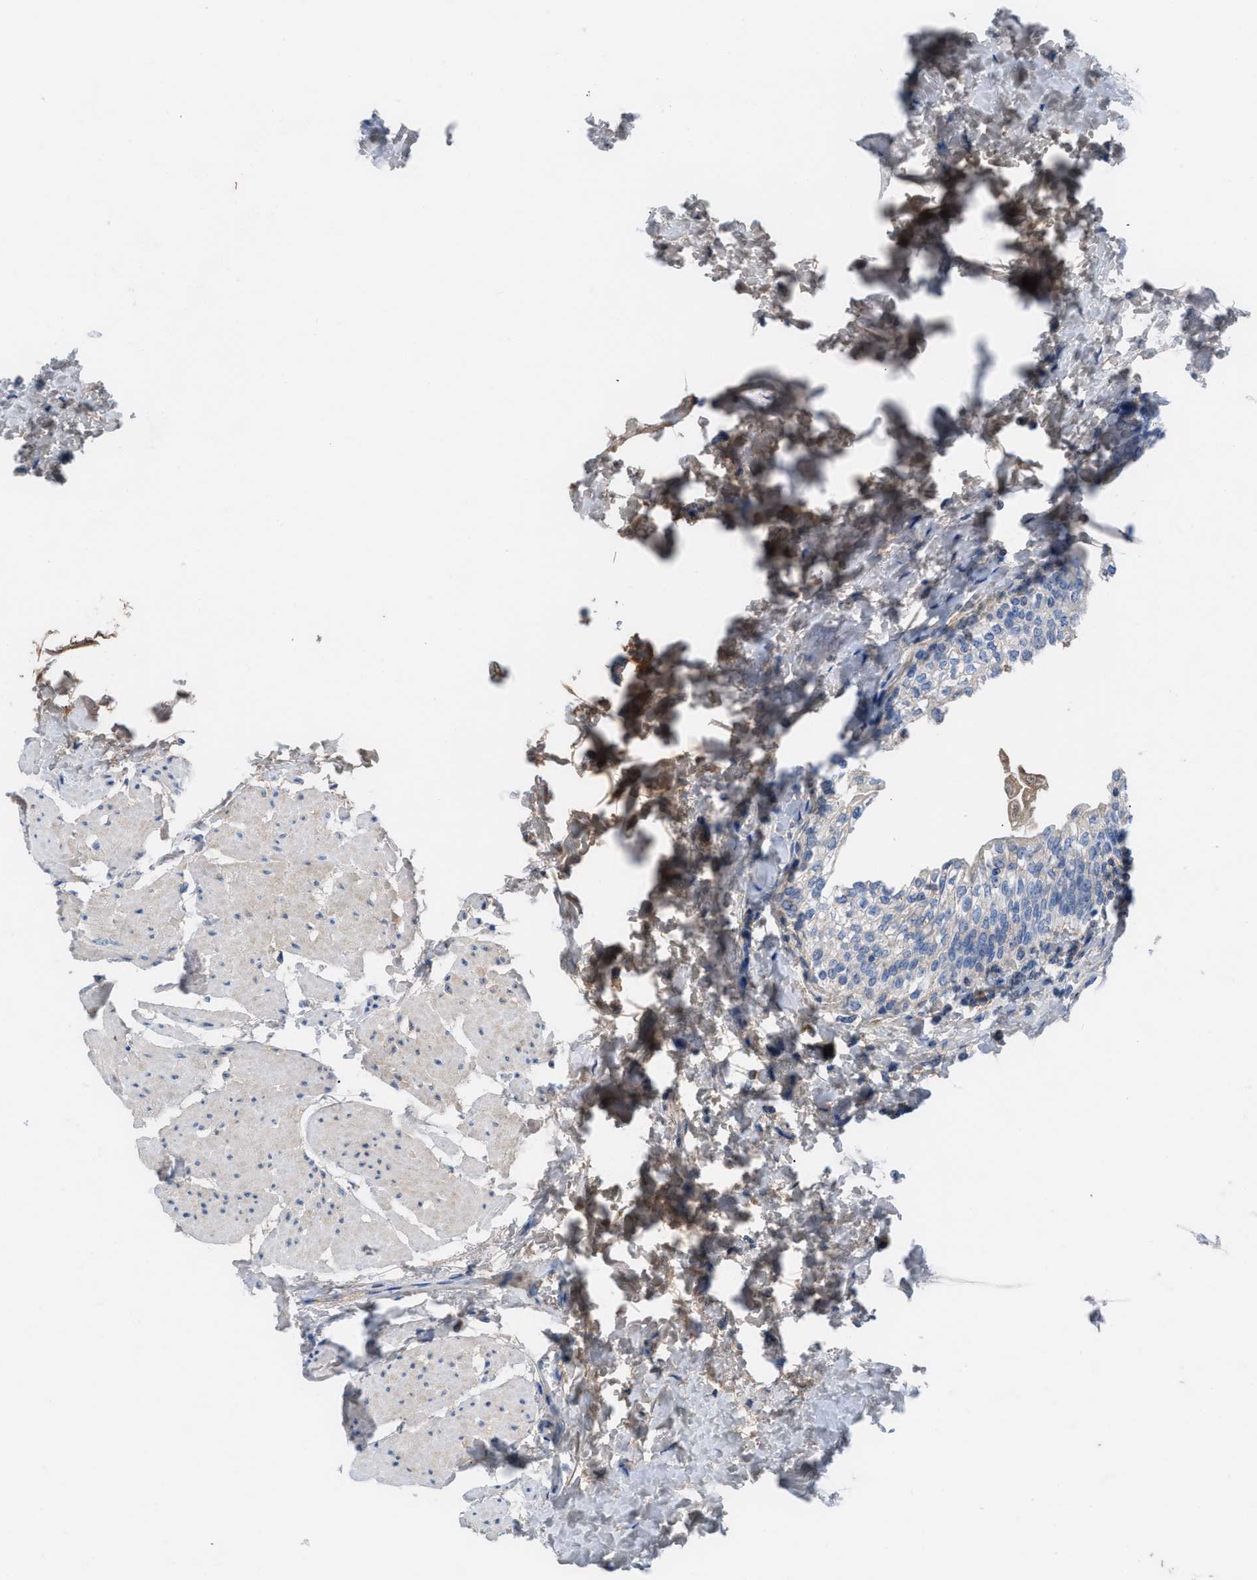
{"staining": {"intensity": "negative", "quantity": "none", "location": "none"}, "tissue": "urinary bladder", "cell_type": "Urothelial cells", "image_type": "normal", "snomed": [{"axis": "morphology", "description": "Normal tissue, NOS"}, {"axis": "topography", "description": "Urinary bladder"}], "caption": "The immunohistochemistry (IHC) histopathology image has no significant positivity in urothelial cells of urinary bladder. (Brightfield microscopy of DAB immunohistochemistry at high magnification).", "gene": "HPX", "patient": {"sex": "male", "age": 55}}